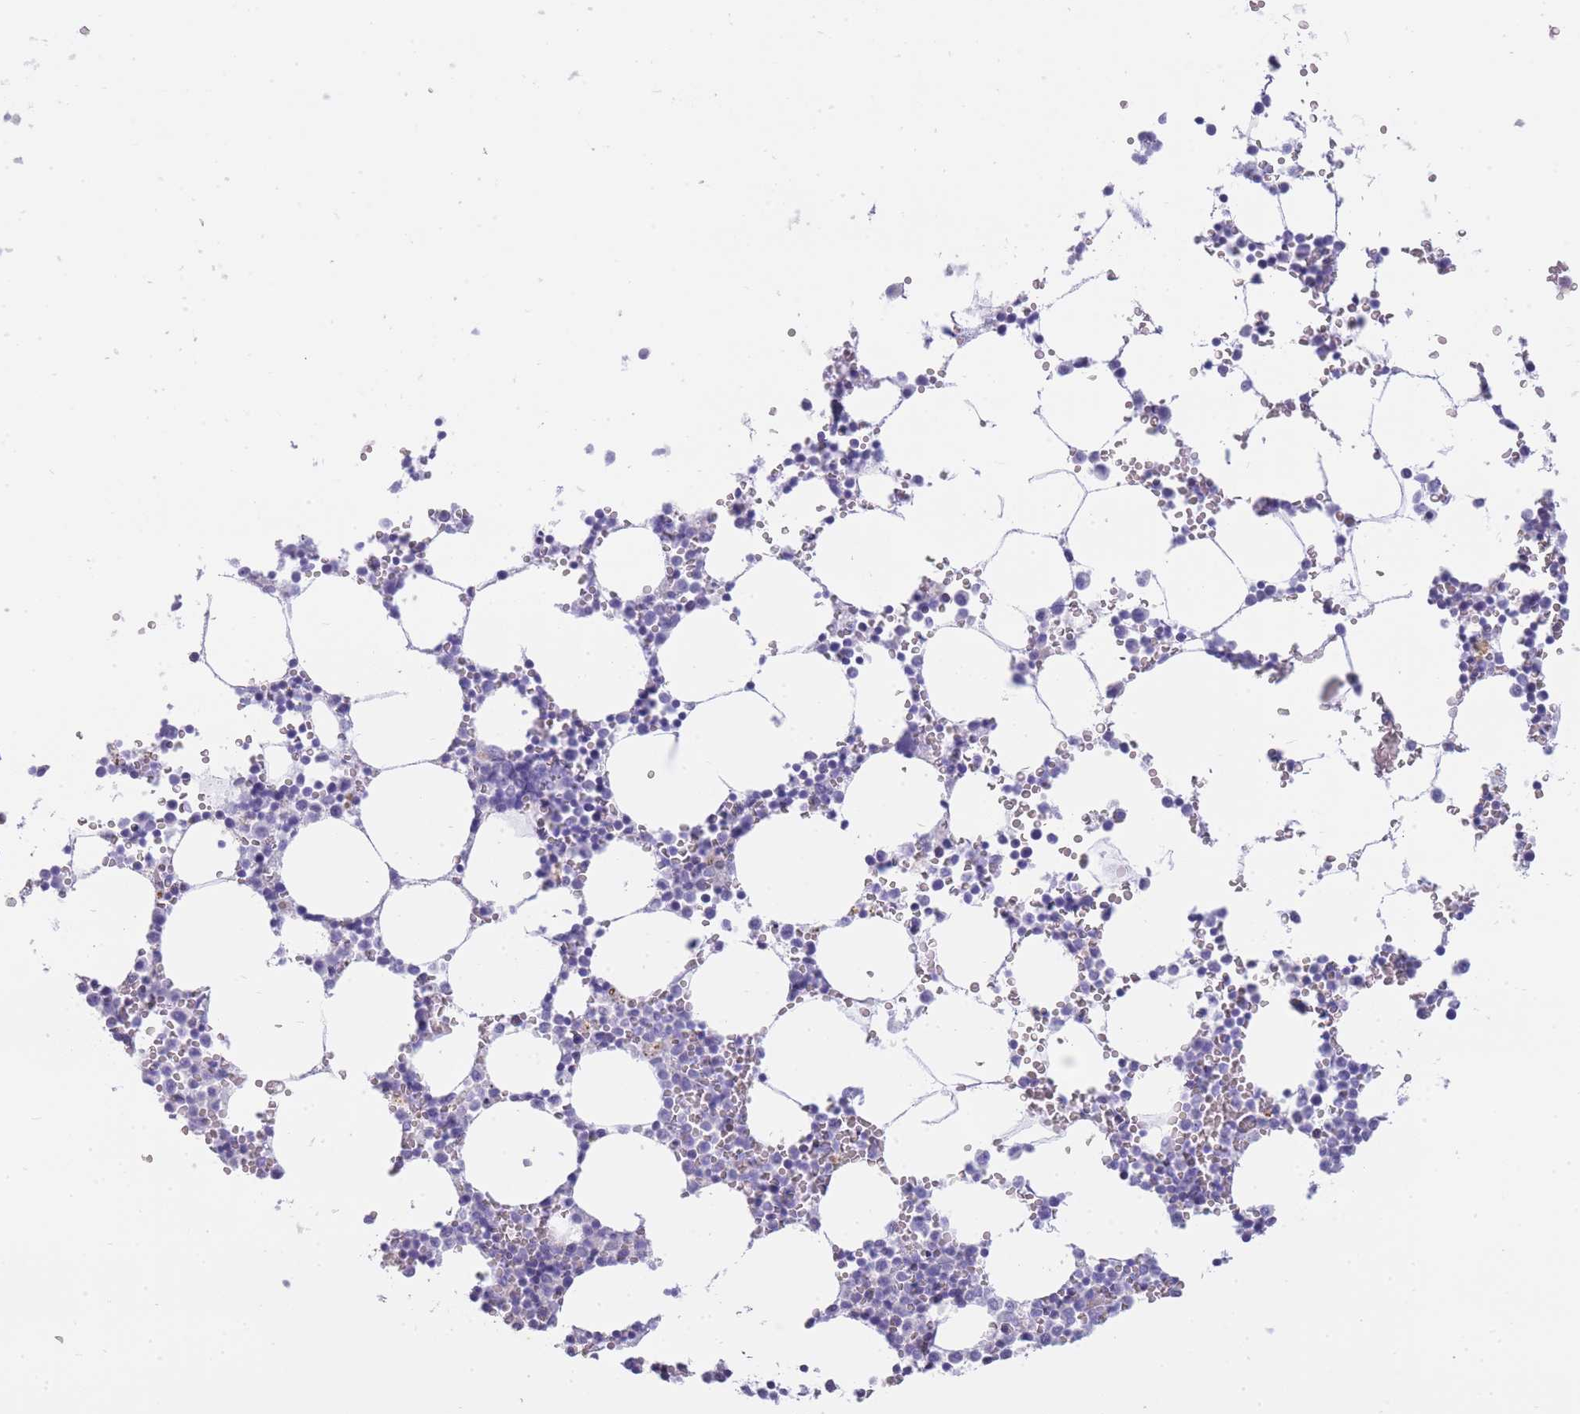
{"staining": {"intensity": "negative", "quantity": "none", "location": "none"}, "tissue": "bone marrow", "cell_type": "Hematopoietic cells", "image_type": "normal", "snomed": [{"axis": "morphology", "description": "Normal tissue, NOS"}, {"axis": "topography", "description": "Bone marrow"}], "caption": "This image is of benign bone marrow stained with immunohistochemistry to label a protein in brown with the nuclei are counter-stained blue. There is no staining in hematopoietic cells.", "gene": "GAA", "patient": {"sex": "female", "age": 64}}